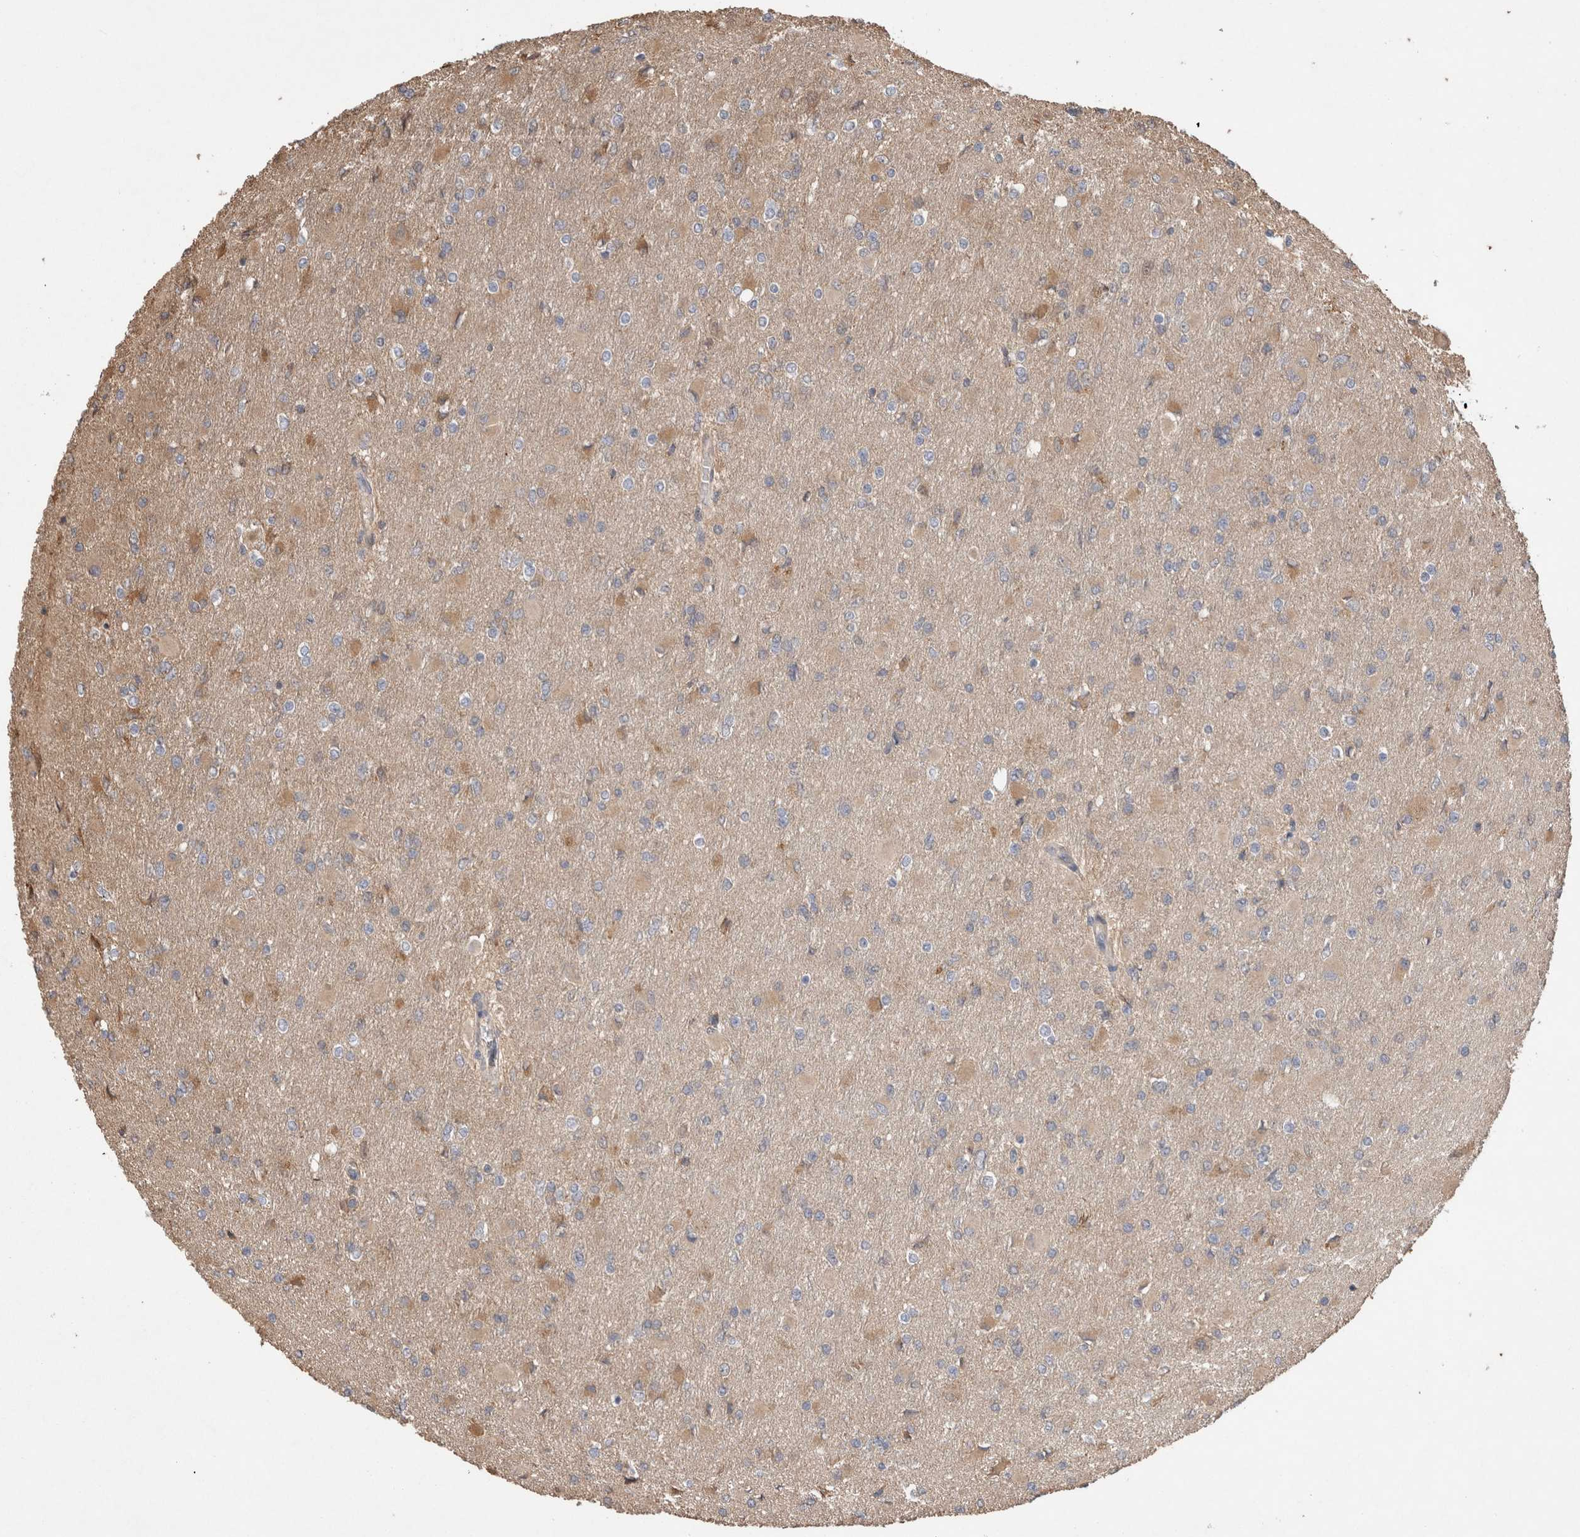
{"staining": {"intensity": "weak", "quantity": "<25%", "location": "cytoplasmic/membranous"}, "tissue": "glioma", "cell_type": "Tumor cells", "image_type": "cancer", "snomed": [{"axis": "morphology", "description": "Glioma, malignant, High grade"}, {"axis": "topography", "description": "Cerebral cortex"}], "caption": "Immunohistochemistry (IHC) histopathology image of malignant glioma (high-grade) stained for a protein (brown), which exhibits no positivity in tumor cells. (Stains: DAB (3,3'-diaminobenzidine) IHC with hematoxylin counter stain, Microscopy: brightfield microscopy at high magnification).", "gene": "TRIM5", "patient": {"sex": "female", "age": 36}}